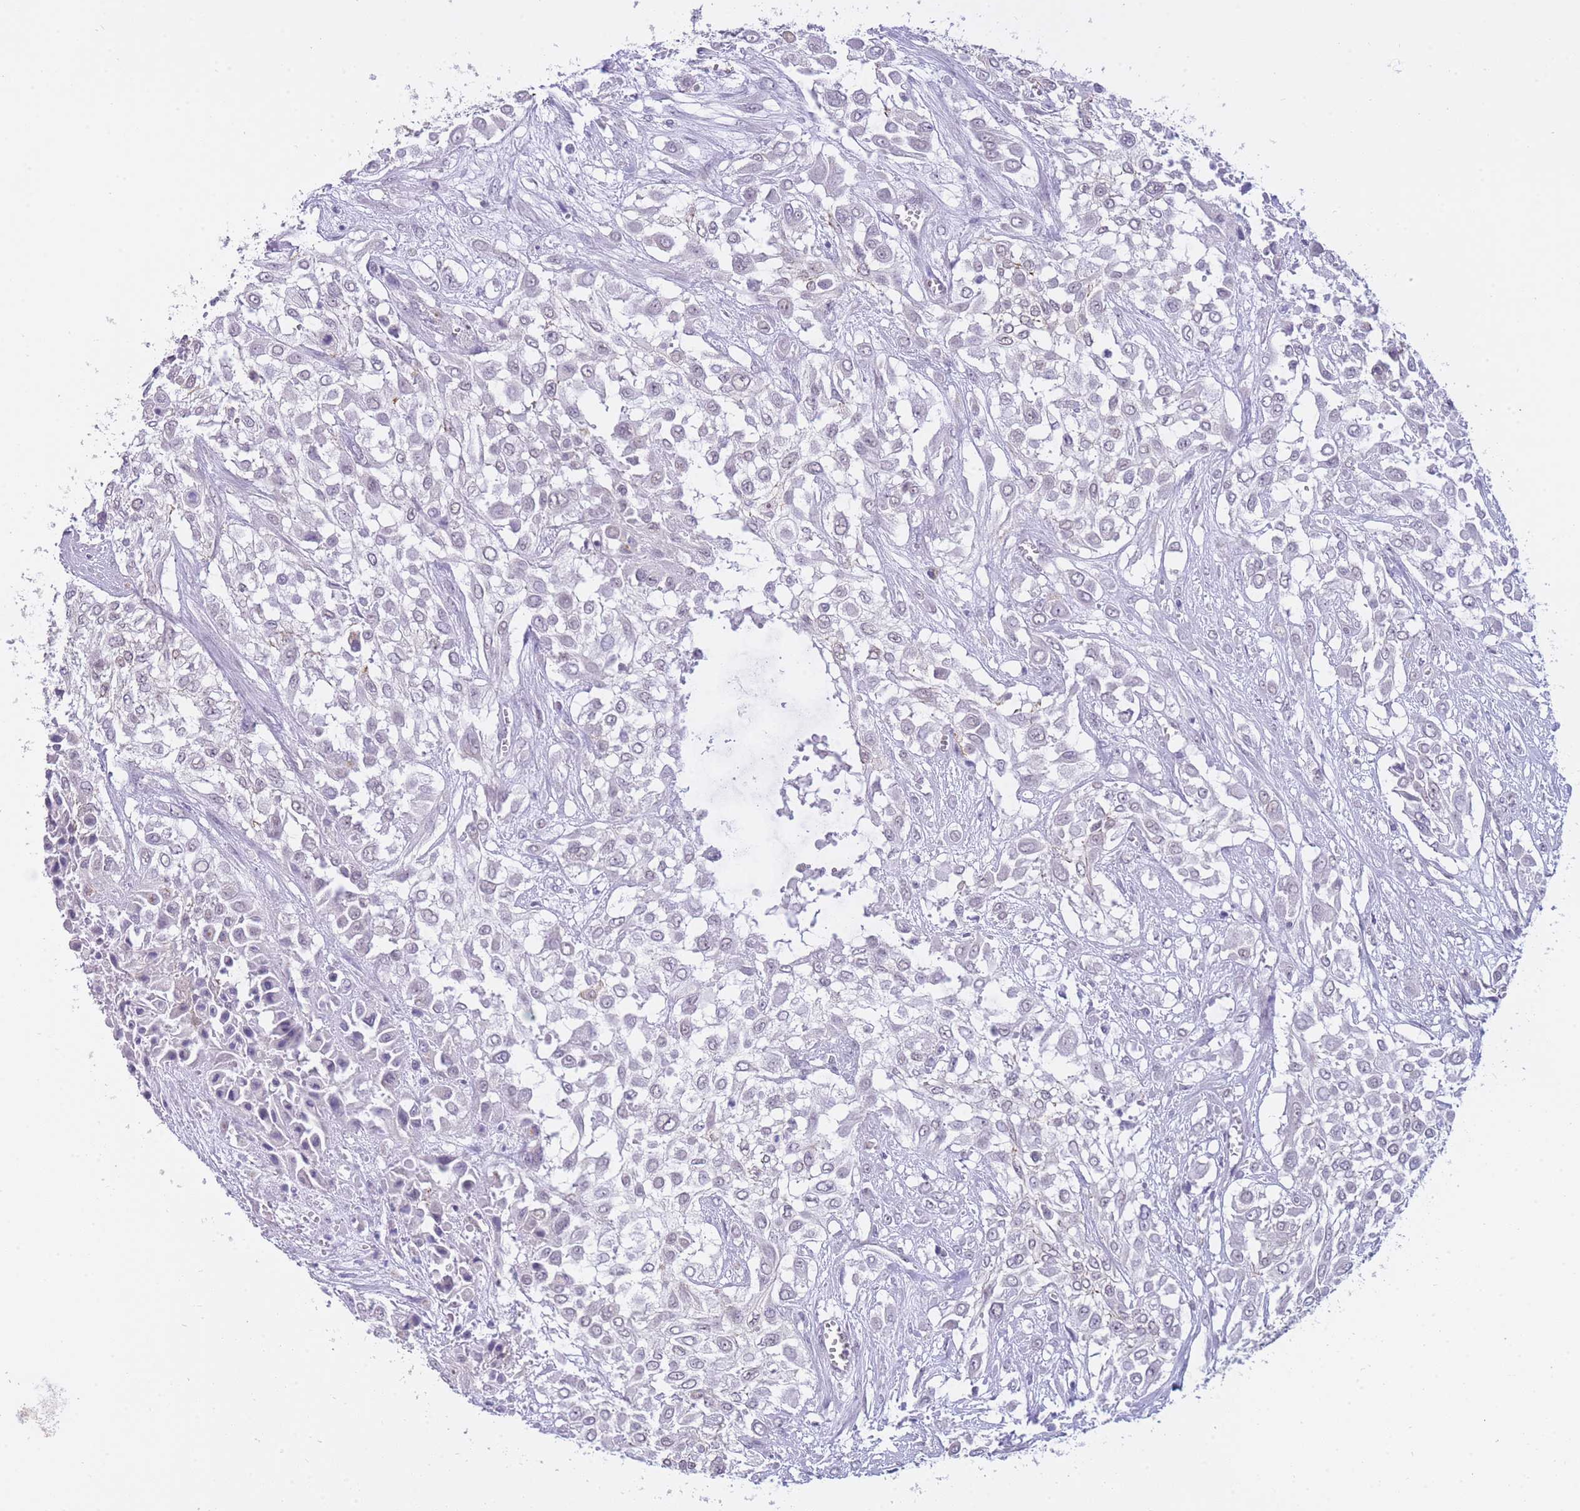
{"staining": {"intensity": "weak", "quantity": "<25%", "location": "nuclear"}, "tissue": "urothelial cancer", "cell_type": "Tumor cells", "image_type": "cancer", "snomed": [{"axis": "morphology", "description": "Urothelial carcinoma, High grade"}, {"axis": "topography", "description": "Urinary bladder"}], "caption": "Urothelial carcinoma (high-grade) was stained to show a protein in brown. There is no significant positivity in tumor cells.", "gene": "FRAT2", "patient": {"sex": "male", "age": 57}}